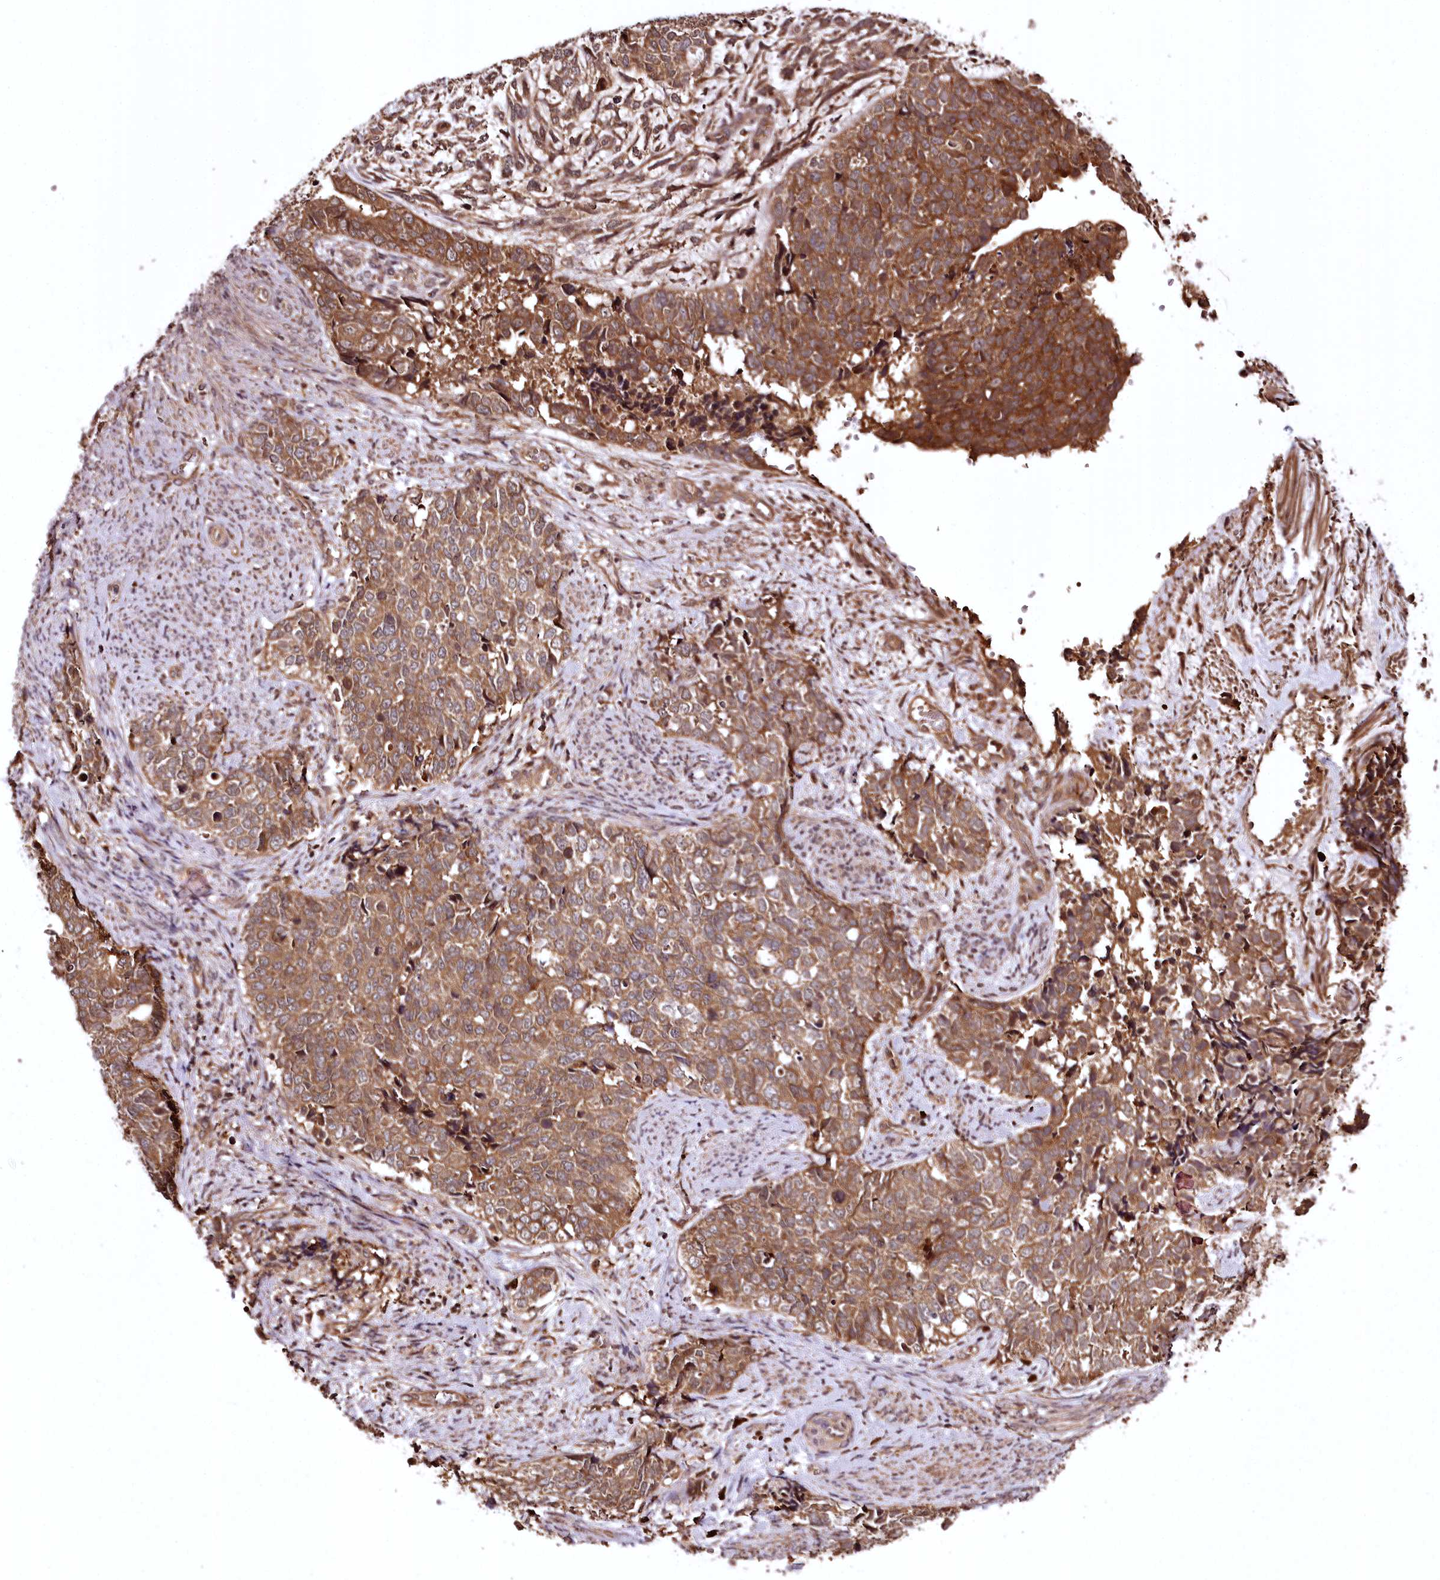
{"staining": {"intensity": "moderate", "quantity": ">75%", "location": "cytoplasmic/membranous"}, "tissue": "cervical cancer", "cell_type": "Tumor cells", "image_type": "cancer", "snomed": [{"axis": "morphology", "description": "Squamous cell carcinoma, NOS"}, {"axis": "topography", "description": "Cervix"}], "caption": "A brown stain shows moderate cytoplasmic/membranous staining of a protein in human cervical squamous cell carcinoma tumor cells. (IHC, brightfield microscopy, high magnification).", "gene": "TTC12", "patient": {"sex": "female", "age": 63}}